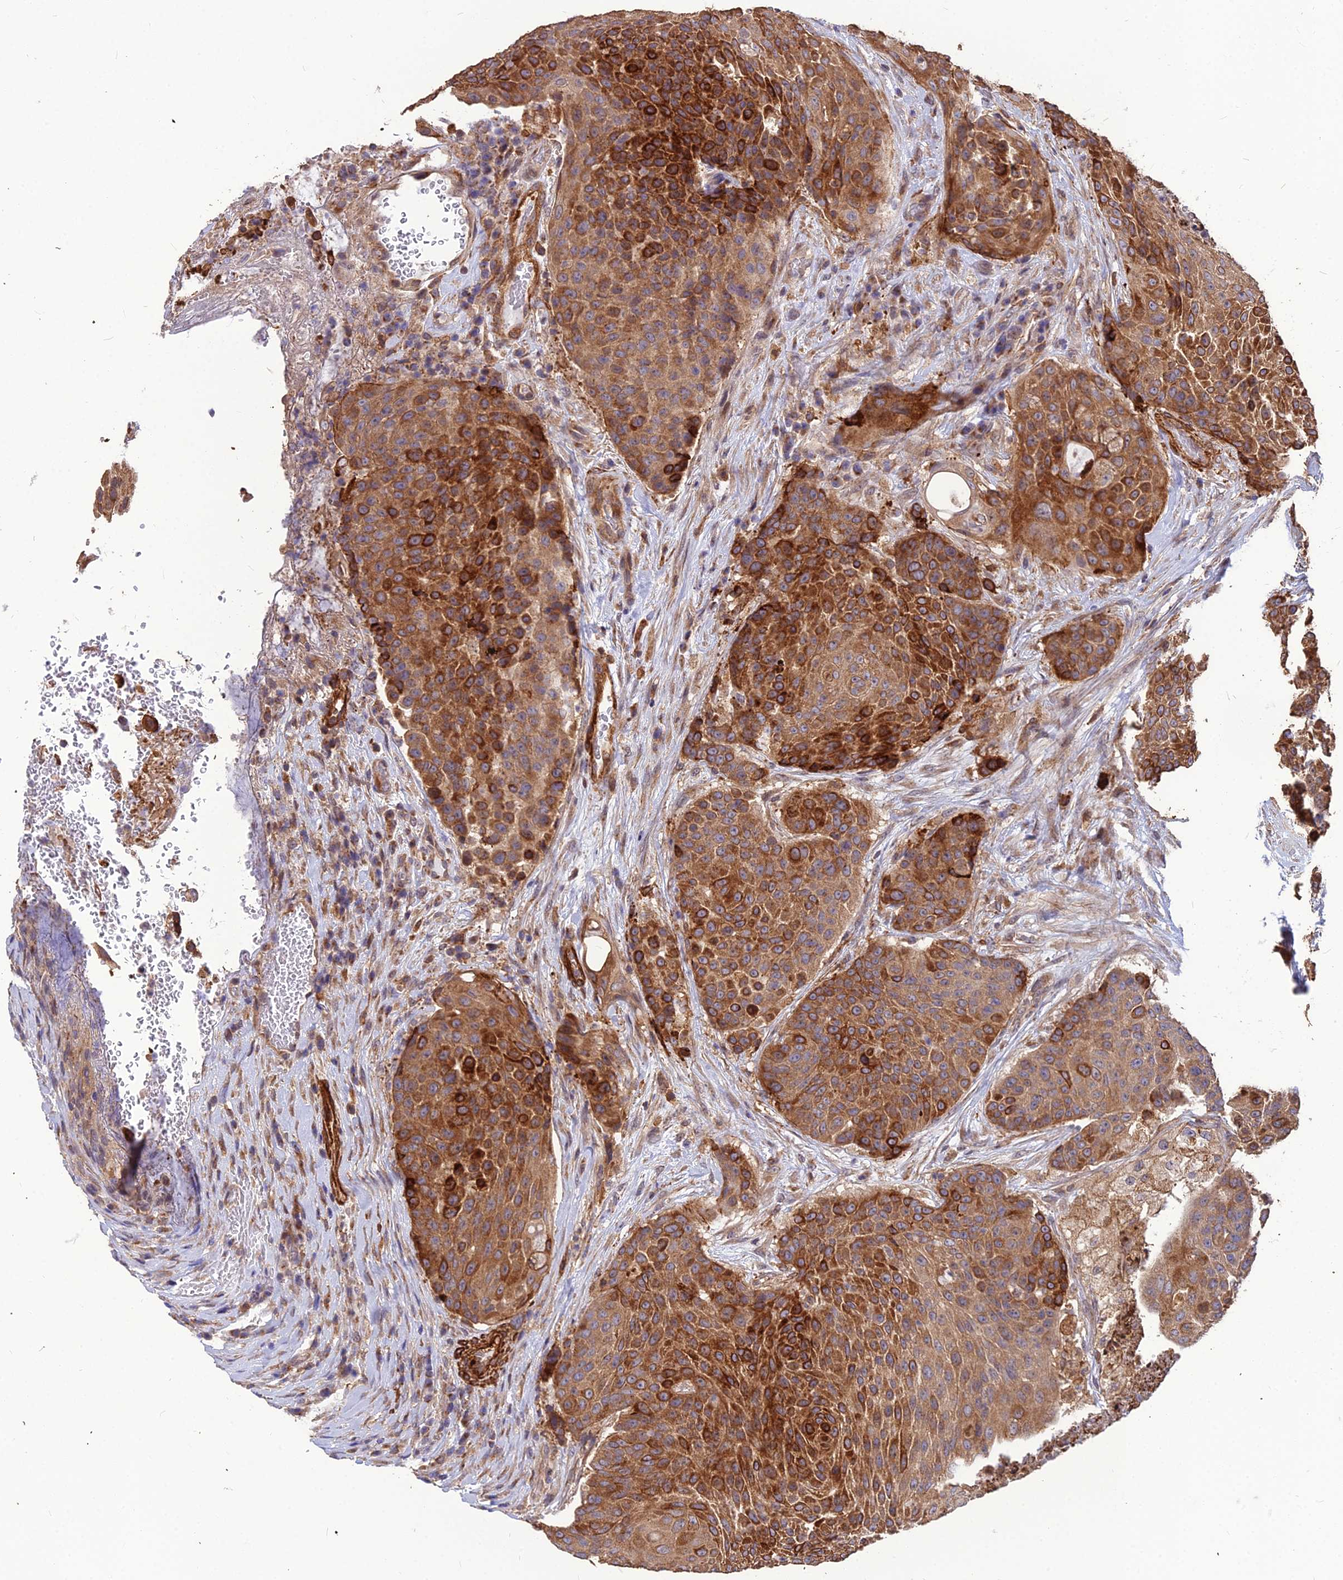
{"staining": {"intensity": "strong", "quantity": ">75%", "location": "cytoplasmic/membranous"}, "tissue": "urothelial cancer", "cell_type": "Tumor cells", "image_type": "cancer", "snomed": [{"axis": "morphology", "description": "Urothelial carcinoma, High grade"}, {"axis": "topography", "description": "Urinary bladder"}], "caption": "Tumor cells exhibit high levels of strong cytoplasmic/membranous staining in about >75% of cells in human high-grade urothelial carcinoma.", "gene": "LEKR1", "patient": {"sex": "female", "age": 63}}